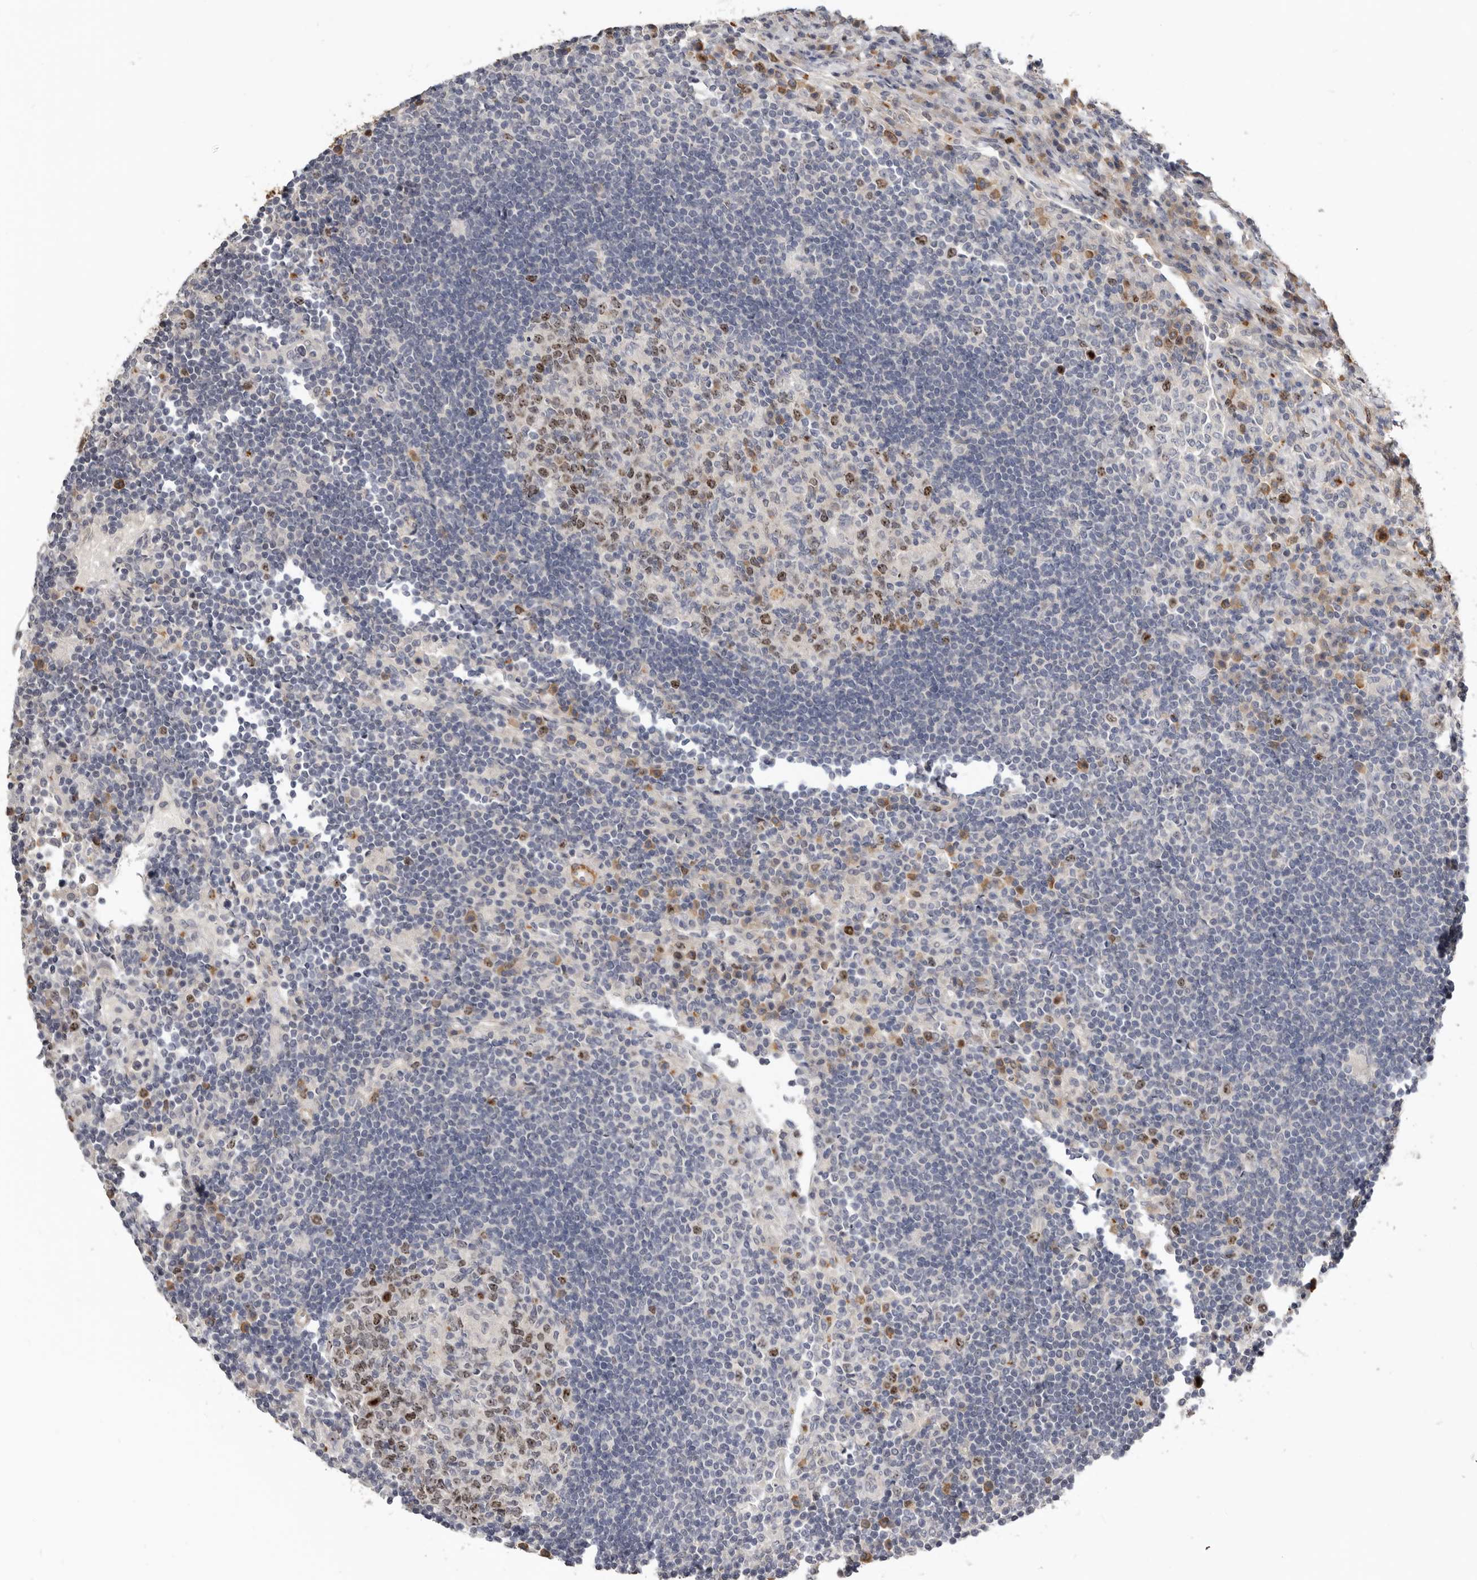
{"staining": {"intensity": "moderate", "quantity": "25%-75%", "location": "nuclear"}, "tissue": "lymph node", "cell_type": "Germinal center cells", "image_type": "normal", "snomed": [{"axis": "morphology", "description": "Normal tissue, NOS"}, {"axis": "topography", "description": "Lymph node"}], "caption": "IHC image of normal lymph node: lymph node stained using immunohistochemistry (IHC) shows medium levels of moderate protein expression localized specifically in the nuclear of germinal center cells, appearing as a nuclear brown color.", "gene": "CDCA8", "patient": {"sex": "female", "age": 53}}